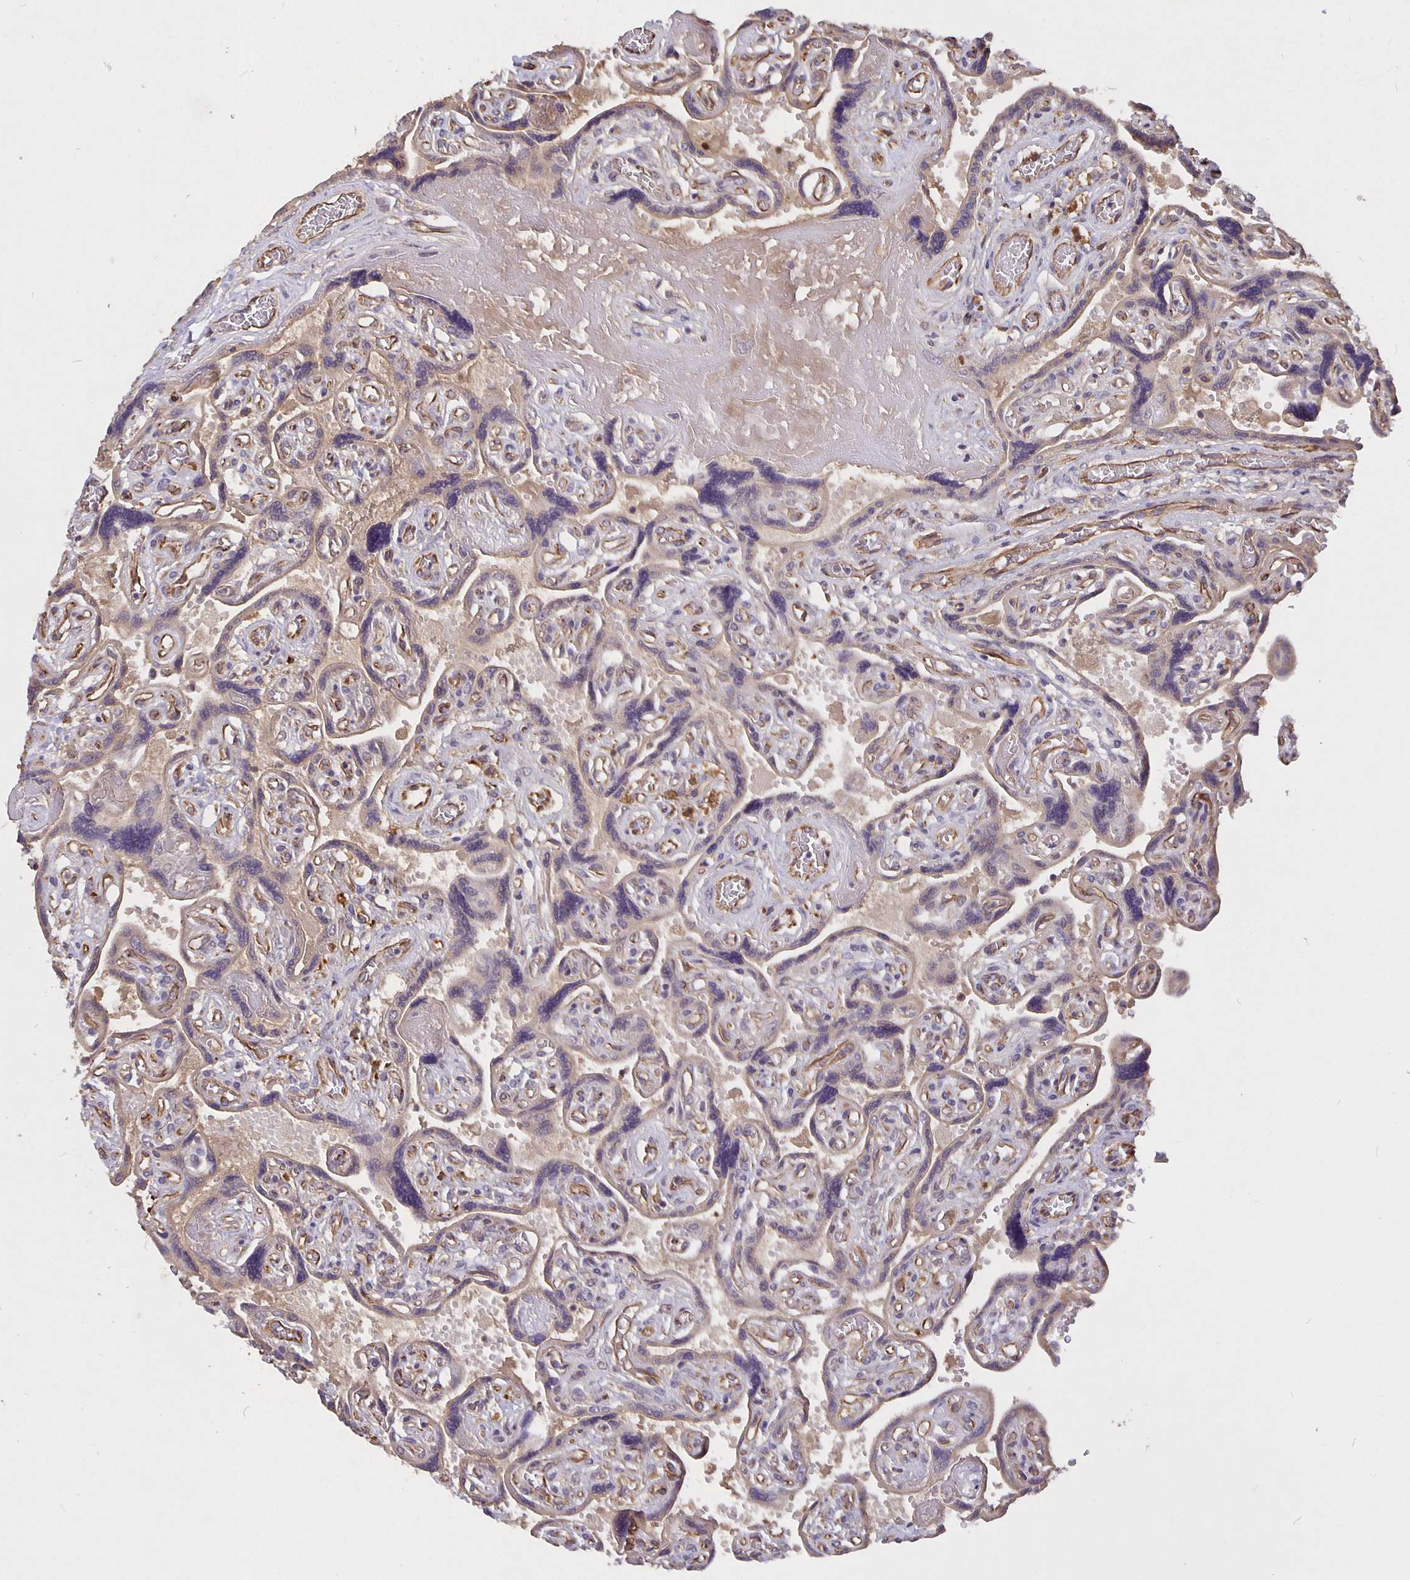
{"staining": {"intensity": "strong", "quantity": ">75%", "location": "cytoplasmic/membranous"}, "tissue": "placenta", "cell_type": "Decidual cells", "image_type": "normal", "snomed": [{"axis": "morphology", "description": "Normal tissue, NOS"}, {"axis": "topography", "description": "Placenta"}], "caption": "Immunohistochemistry staining of unremarkable placenta, which reveals high levels of strong cytoplasmic/membranous positivity in about >75% of decidual cells indicating strong cytoplasmic/membranous protein staining. The staining was performed using DAB (brown) for protein detection and nuclei were counterstained in hematoxylin (blue).", "gene": "NOG", "patient": {"sex": "female", "age": 32}}